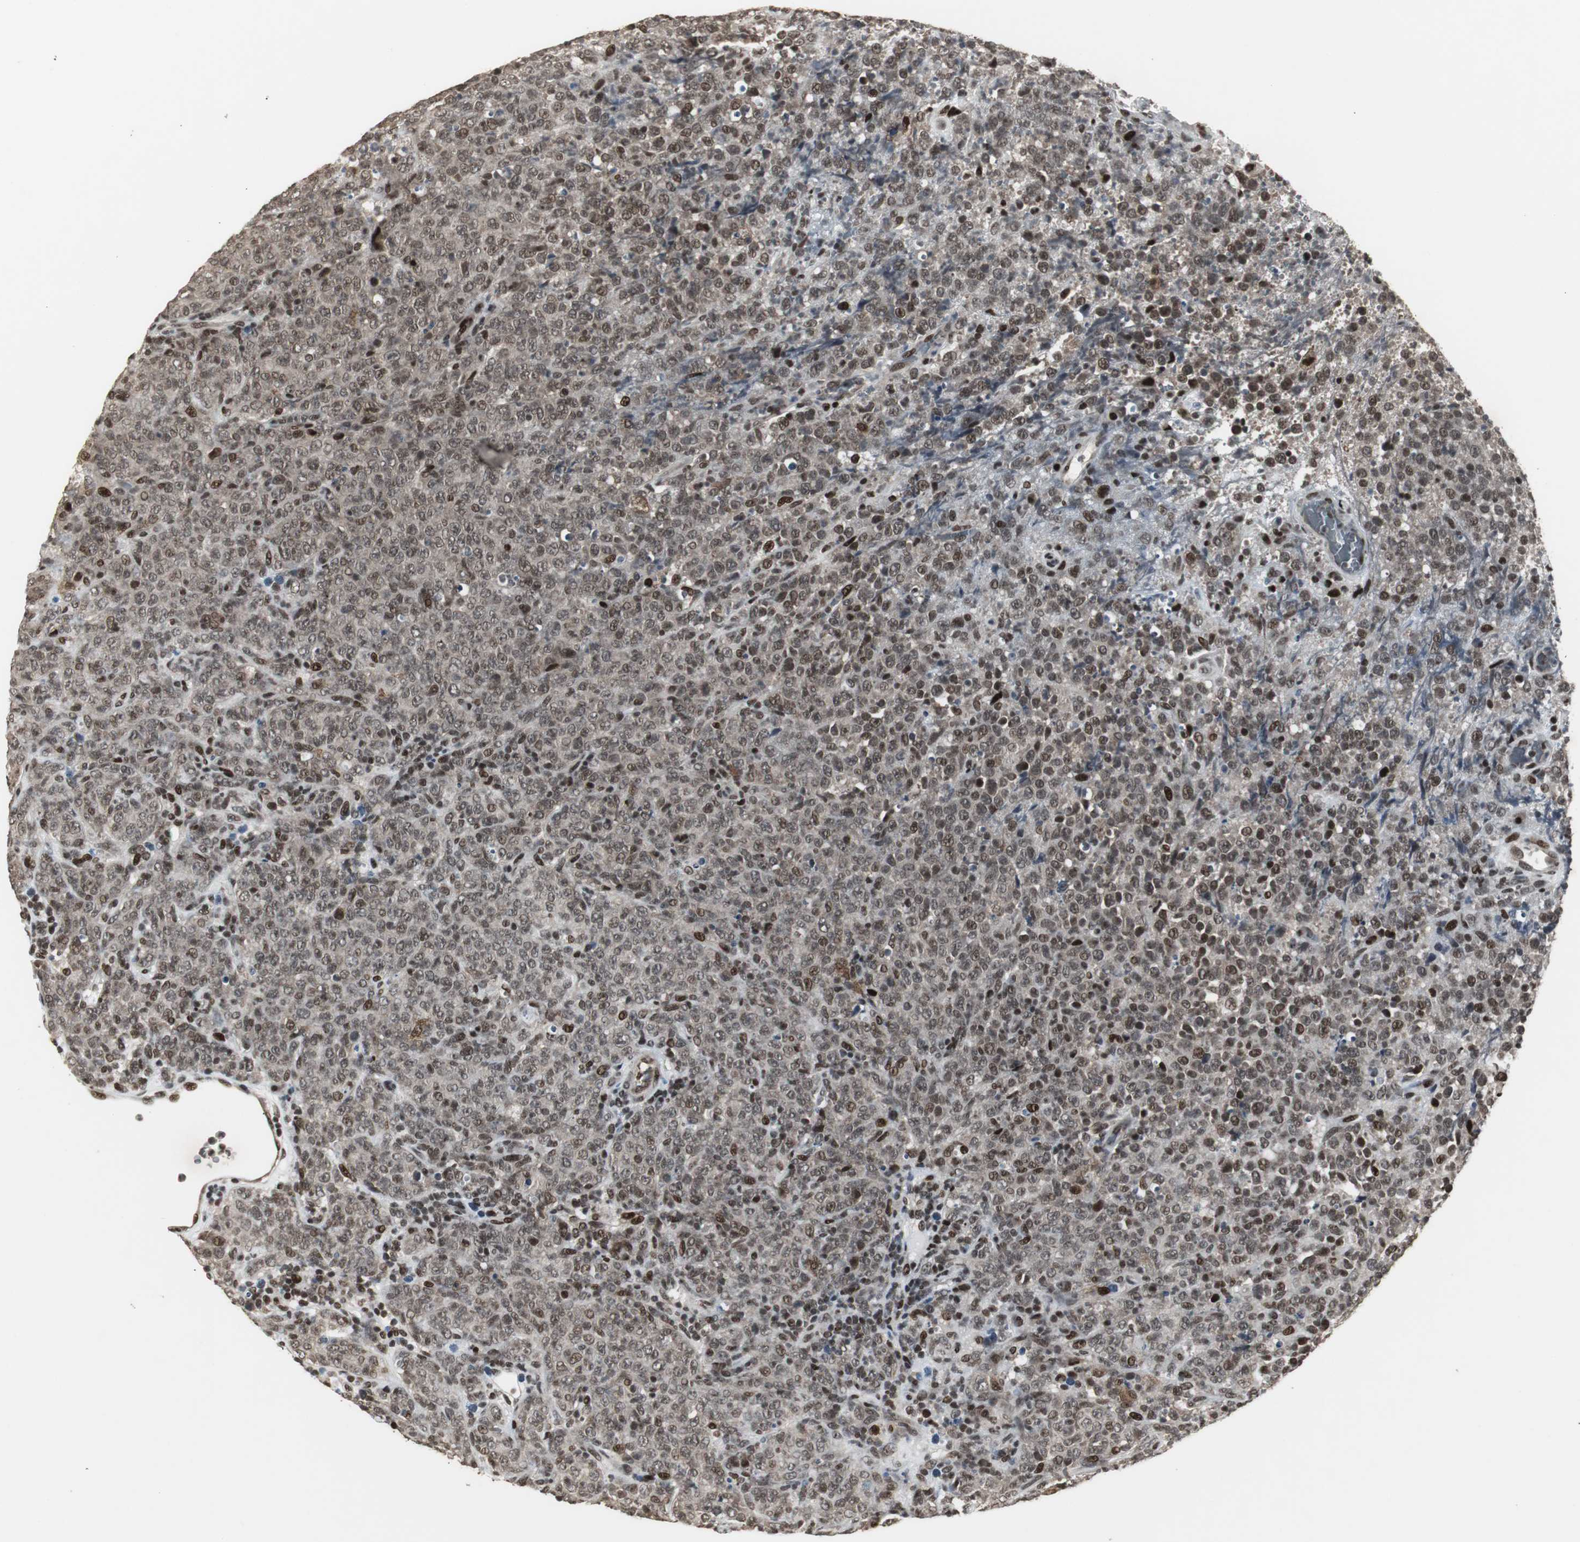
{"staining": {"intensity": "moderate", "quantity": ">75%", "location": "cytoplasmic/membranous,nuclear"}, "tissue": "lymphoma", "cell_type": "Tumor cells", "image_type": "cancer", "snomed": [{"axis": "morphology", "description": "Malignant lymphoma, non-Hodgkin's type, High grade"}, {"axis": "topography", "description": "Tonsil"}], "caption": "Lymphoma stained for a protein displays moderate cytoplasmic/membranous and nuclear positivity in tumor cells. The protein of interest is shown in brown color, while the nuclei are stained blue.", "gene": "TAF5", "patient": {"sex": "female", "age": 36}}